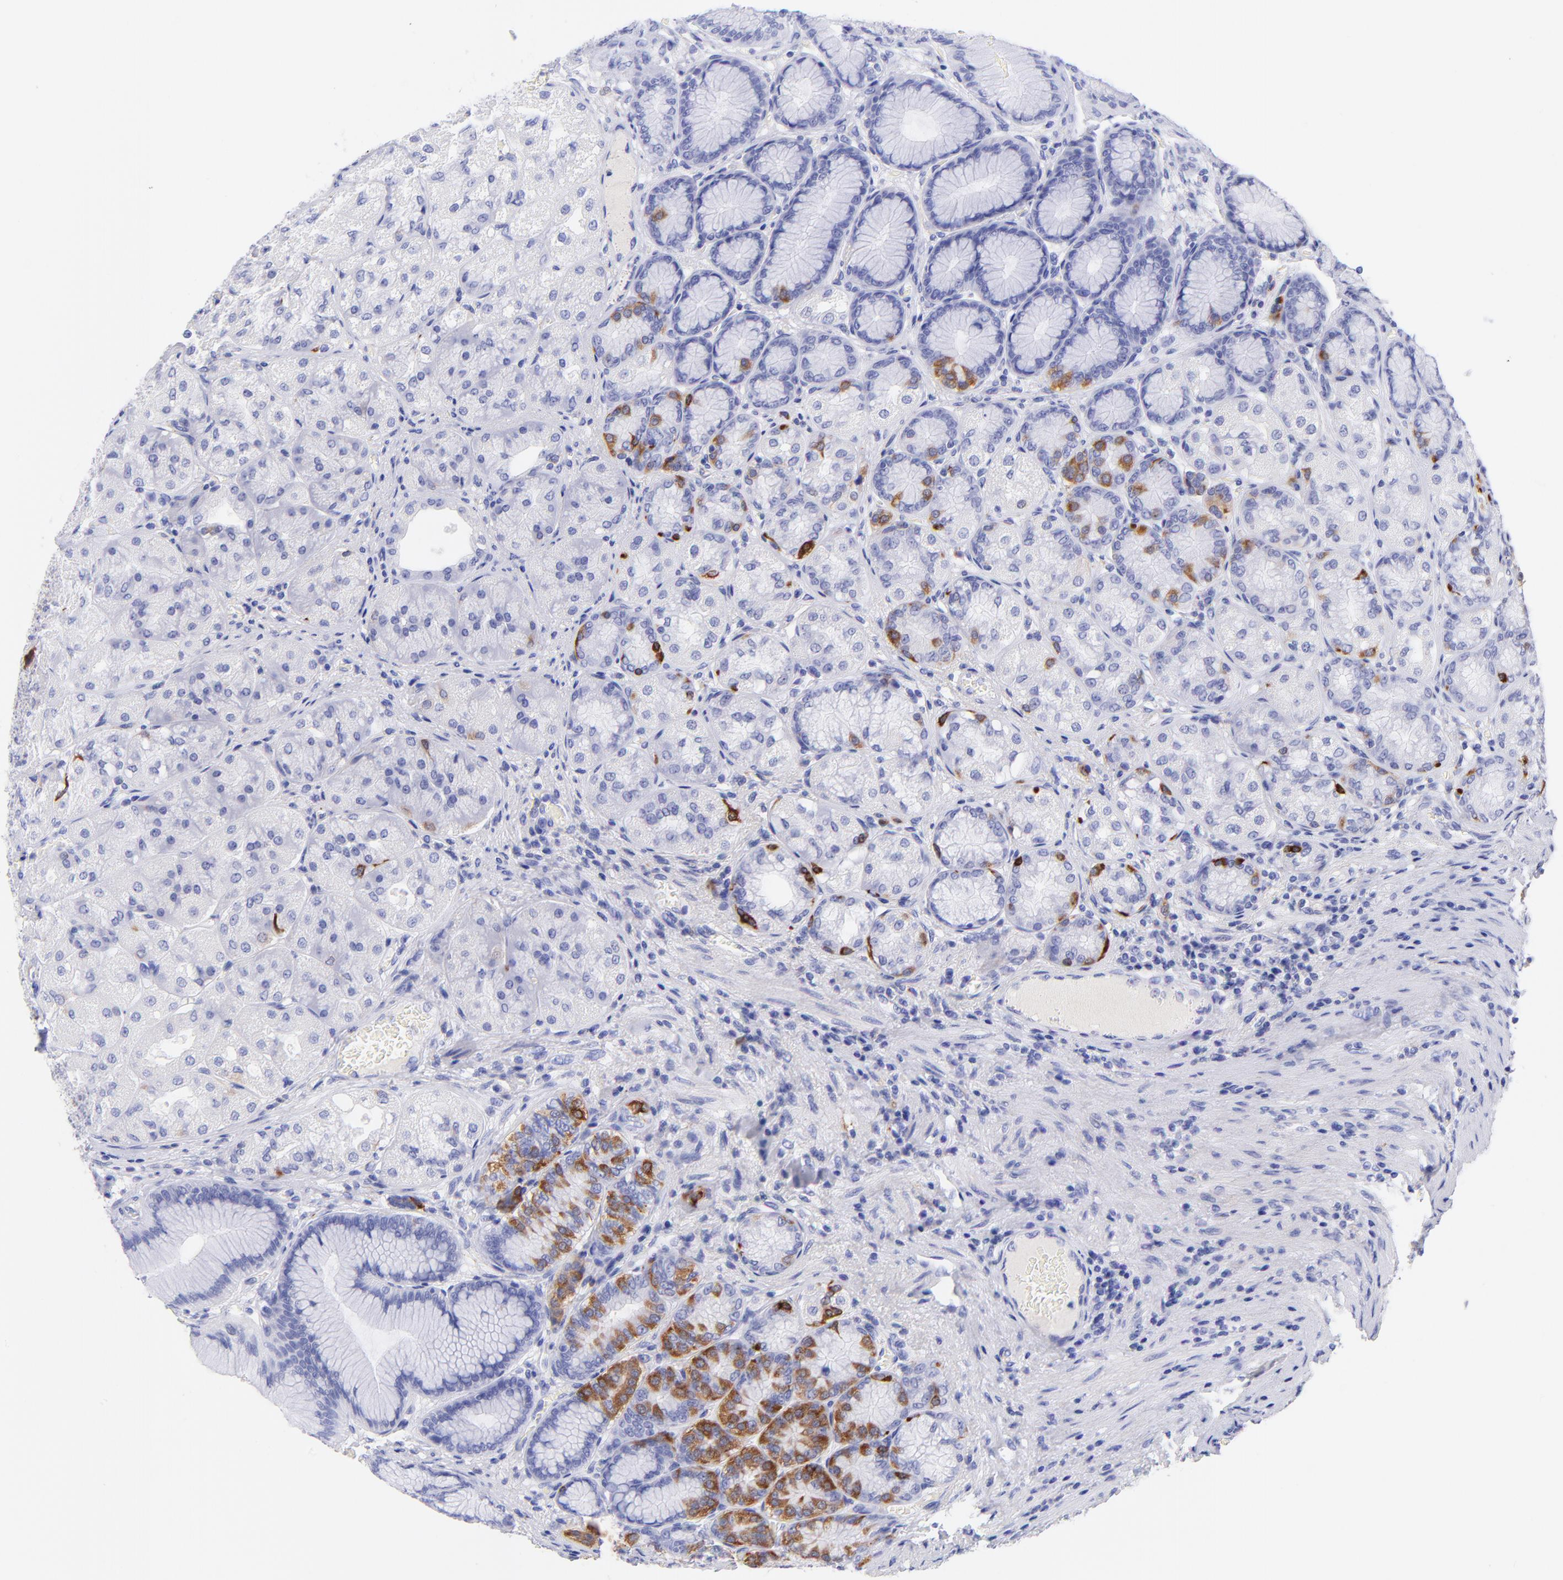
{"staining": {"intensity": "moderate", "quantity": "<25%", "location": "cytoplasmic/membranous"}, "tissue": "stomach", "cell_type": "Glandular cells", "image_type": "normal", "snomed": [{"axis": "morphology", "description": "Normal tissue, NOS"}, {"axis": "morphology", "description": "Adenocarcinoma, NOS"}, {"axis": "topography", "description": "Stomach"}, {"axis": "topography", "description": "Stomach, lower"}], "caption": "DAB immunohistochemical staining of normal human stomach exhibits moderate cytoplasmic/membranous protein positivity in about <25% of glandular cells.", "gene": "RAB3B", "patient": {"sex": "female", "age": 65}}